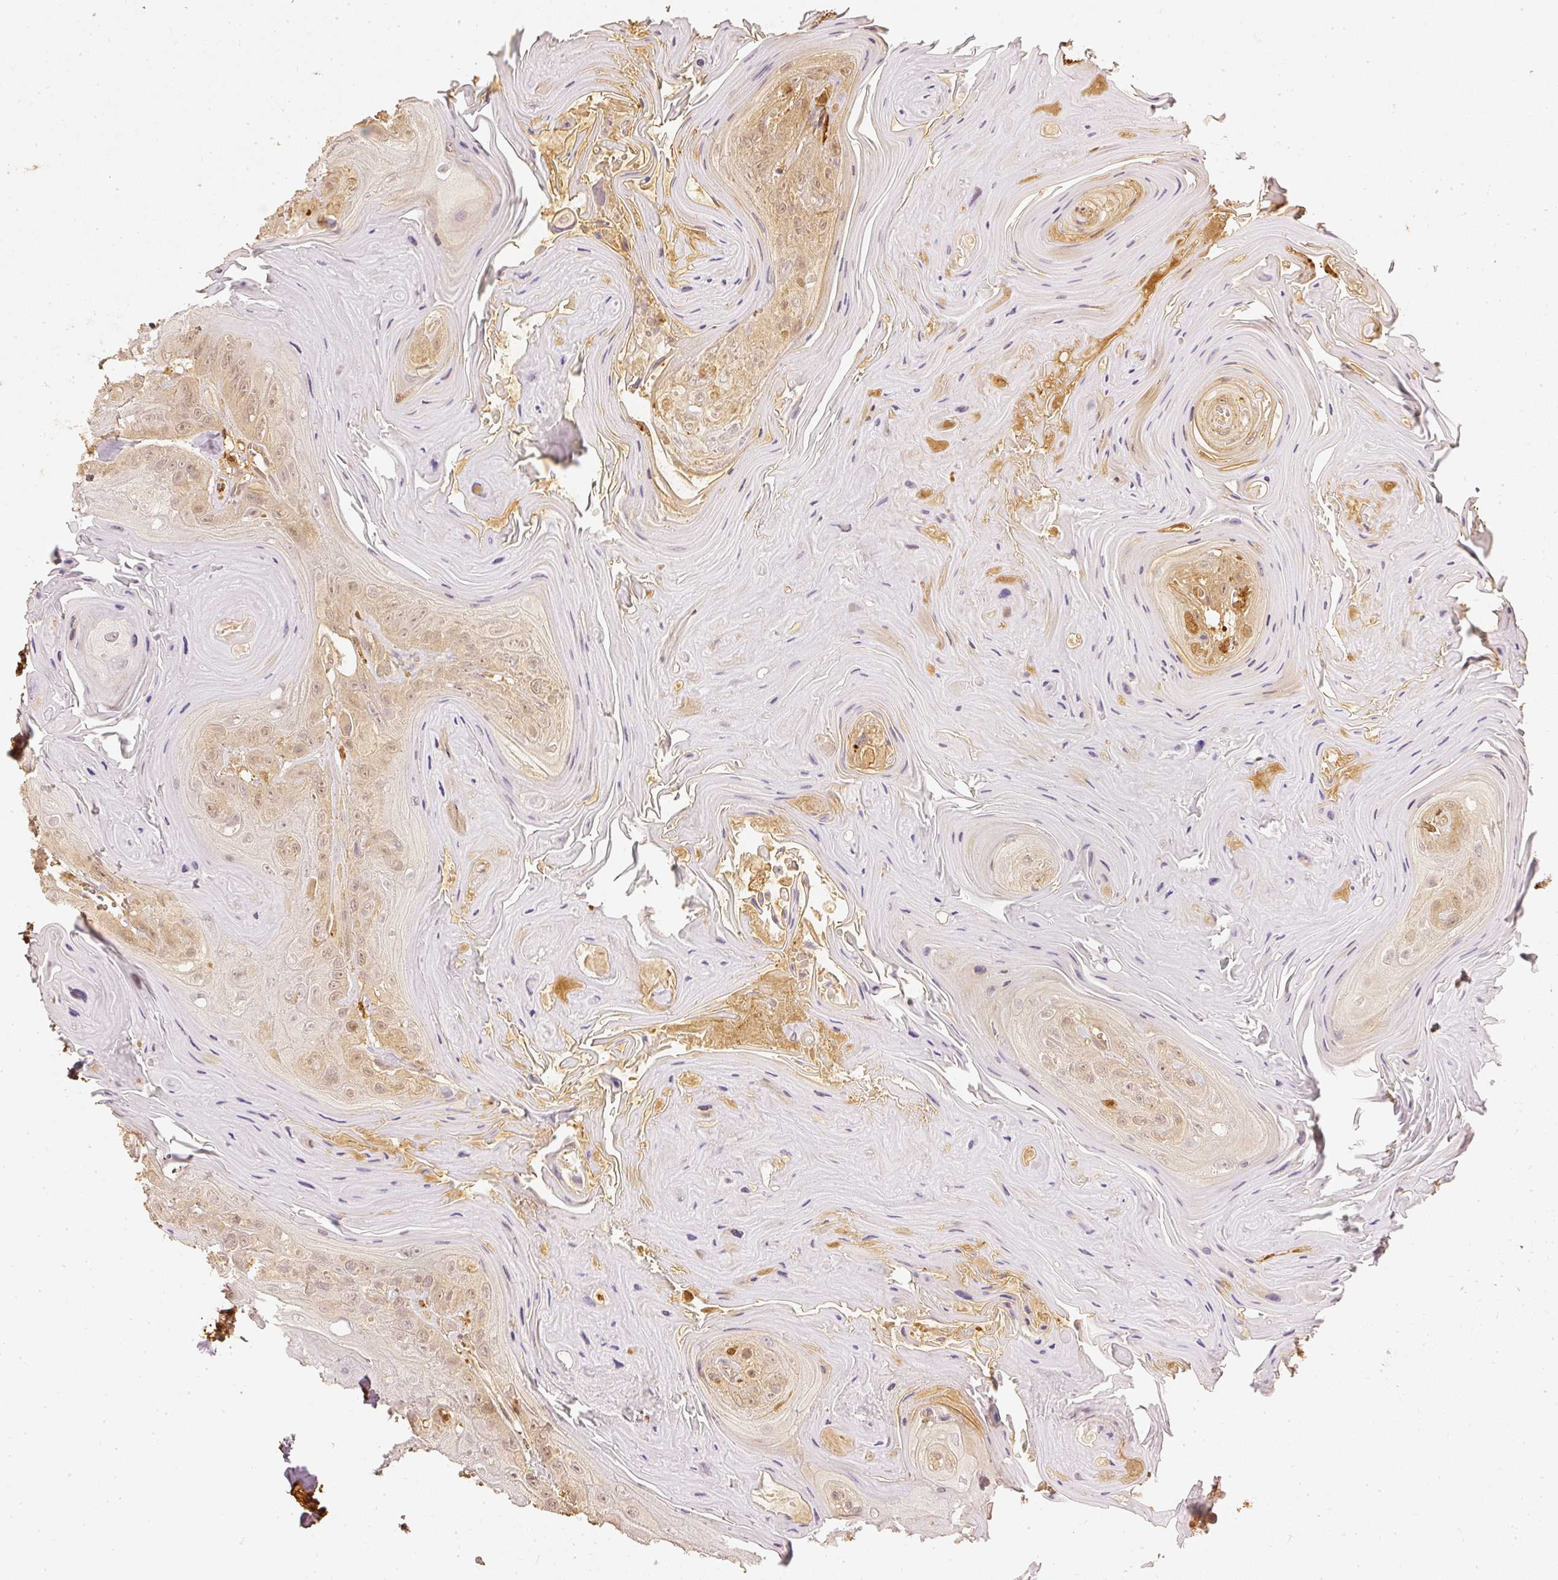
{"staining": {"intensity": "weak", "quantity": "25%-75%", "location": "cytoplasmic/membranous,nuclear"}, "tissue": "head and neck cancer", "cell_type": "Tumor cells", "image_type": "cancer", "snomed": [{"axis": "morphology", "description": "Squamous cell carcinoma, NOS"}, {"axis": "topography", "description": "Head-Neck"}], "caption": "Protein expression by immunohistochemistry (IHC) displays weak cytoplasmic/membranous and nuclear expression in about 25%-75% of tumor cells in squamous cell carcinoma (head and neck).", "gene": "PFN1", "patient": {"sex": "female", "age": 59}}